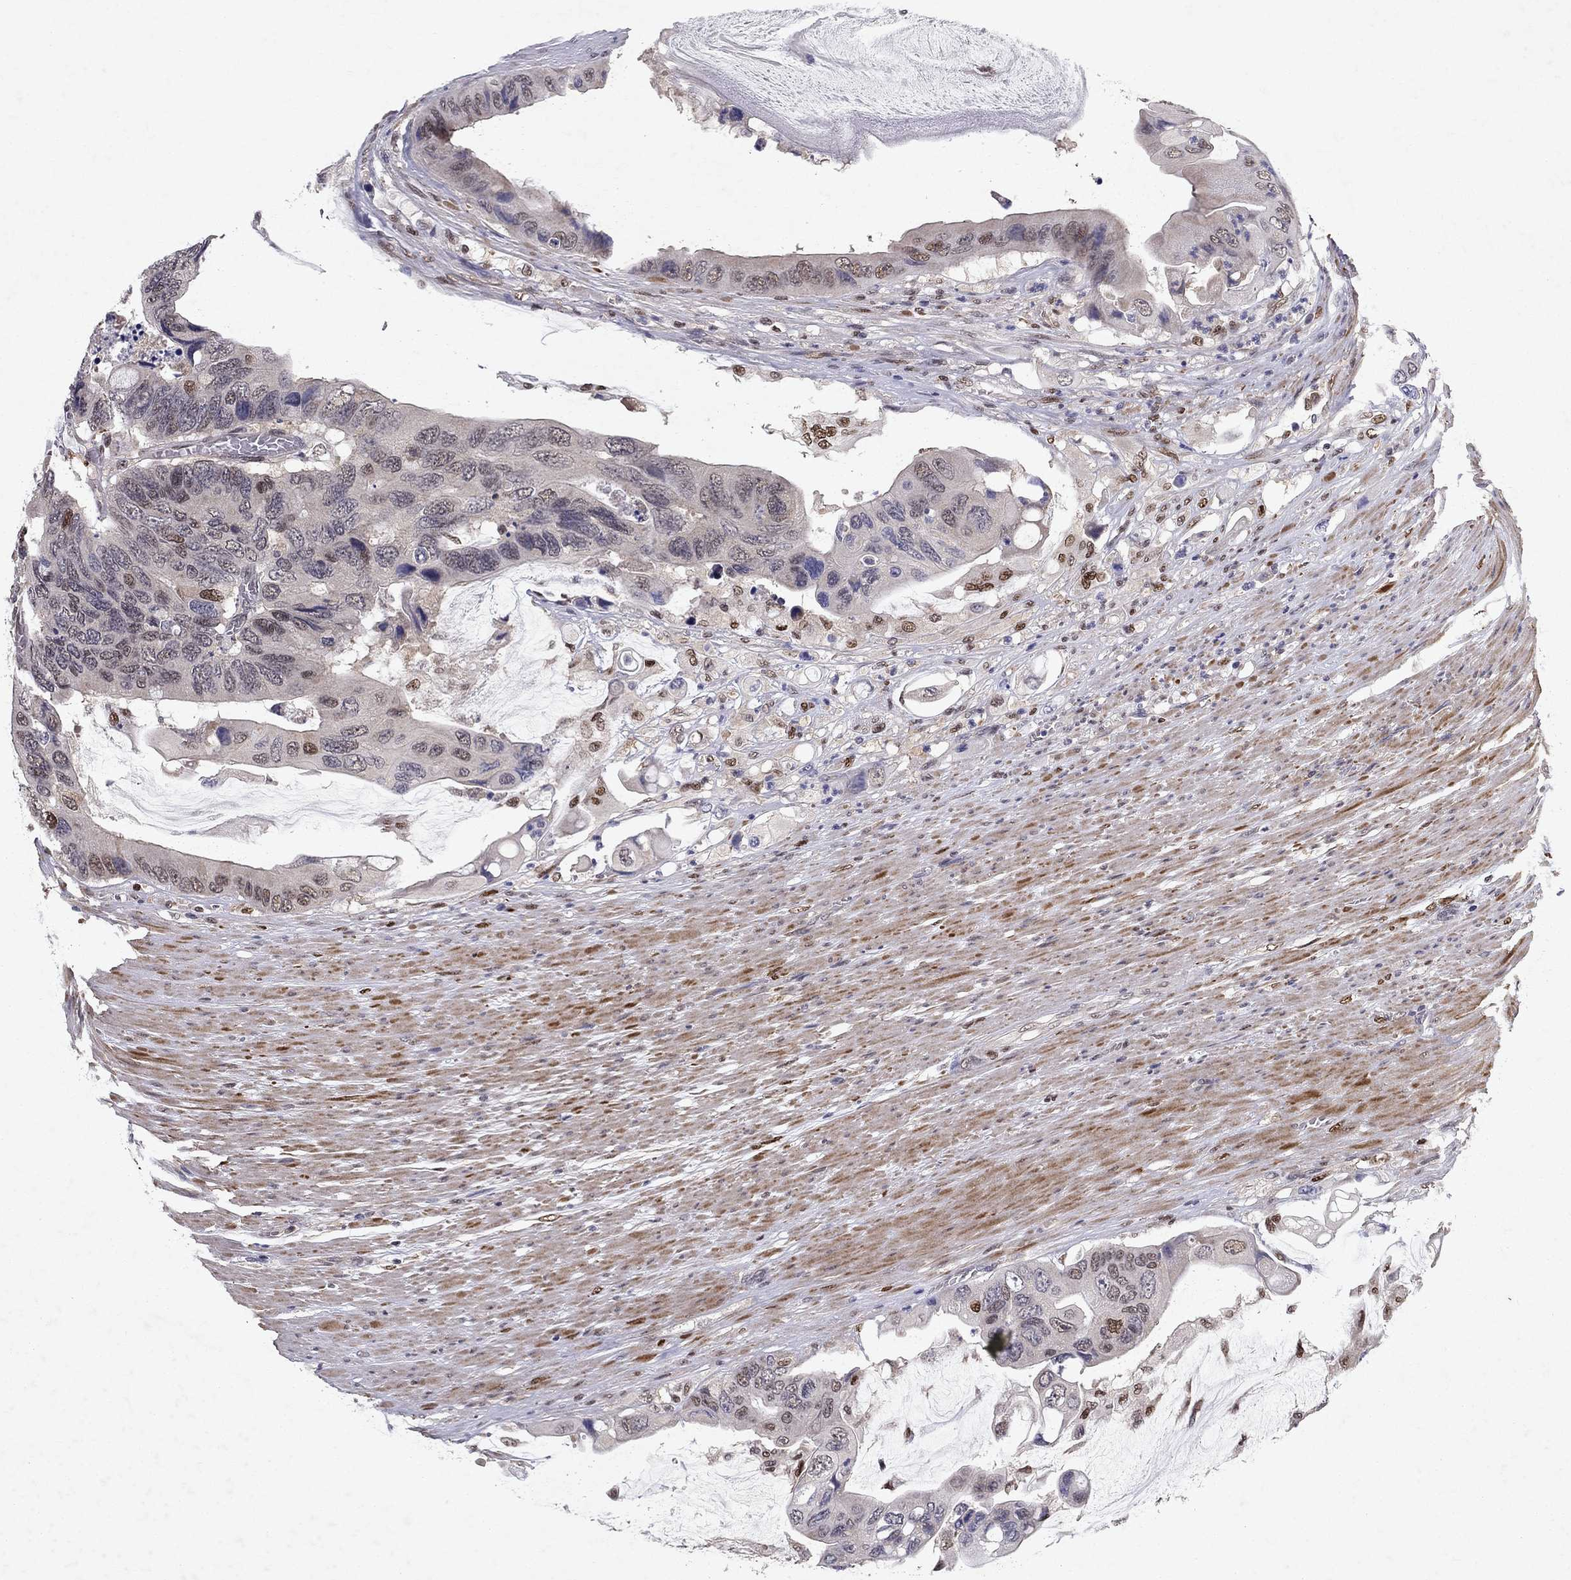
{"staining": {"intensity": "negative", "quantity": "none", "location": "none"}, "tissue": "colorectal cancer", "cell_type": "Tumor cells", "image_type": "cancer", "snomed": [{"axis": "morphology", "description": "Adenocarcinoma, NOS"}, {"axis": "topography", "description": "Rectum"}], "caption": "This is a photomicrograph of immunohistochemistry (IHC) staining of colorectal adenocarcinoma, which shows no staining in tumor cells.", "gene": "CRTC1", "patient": {"sex": "male", "age": 63}}